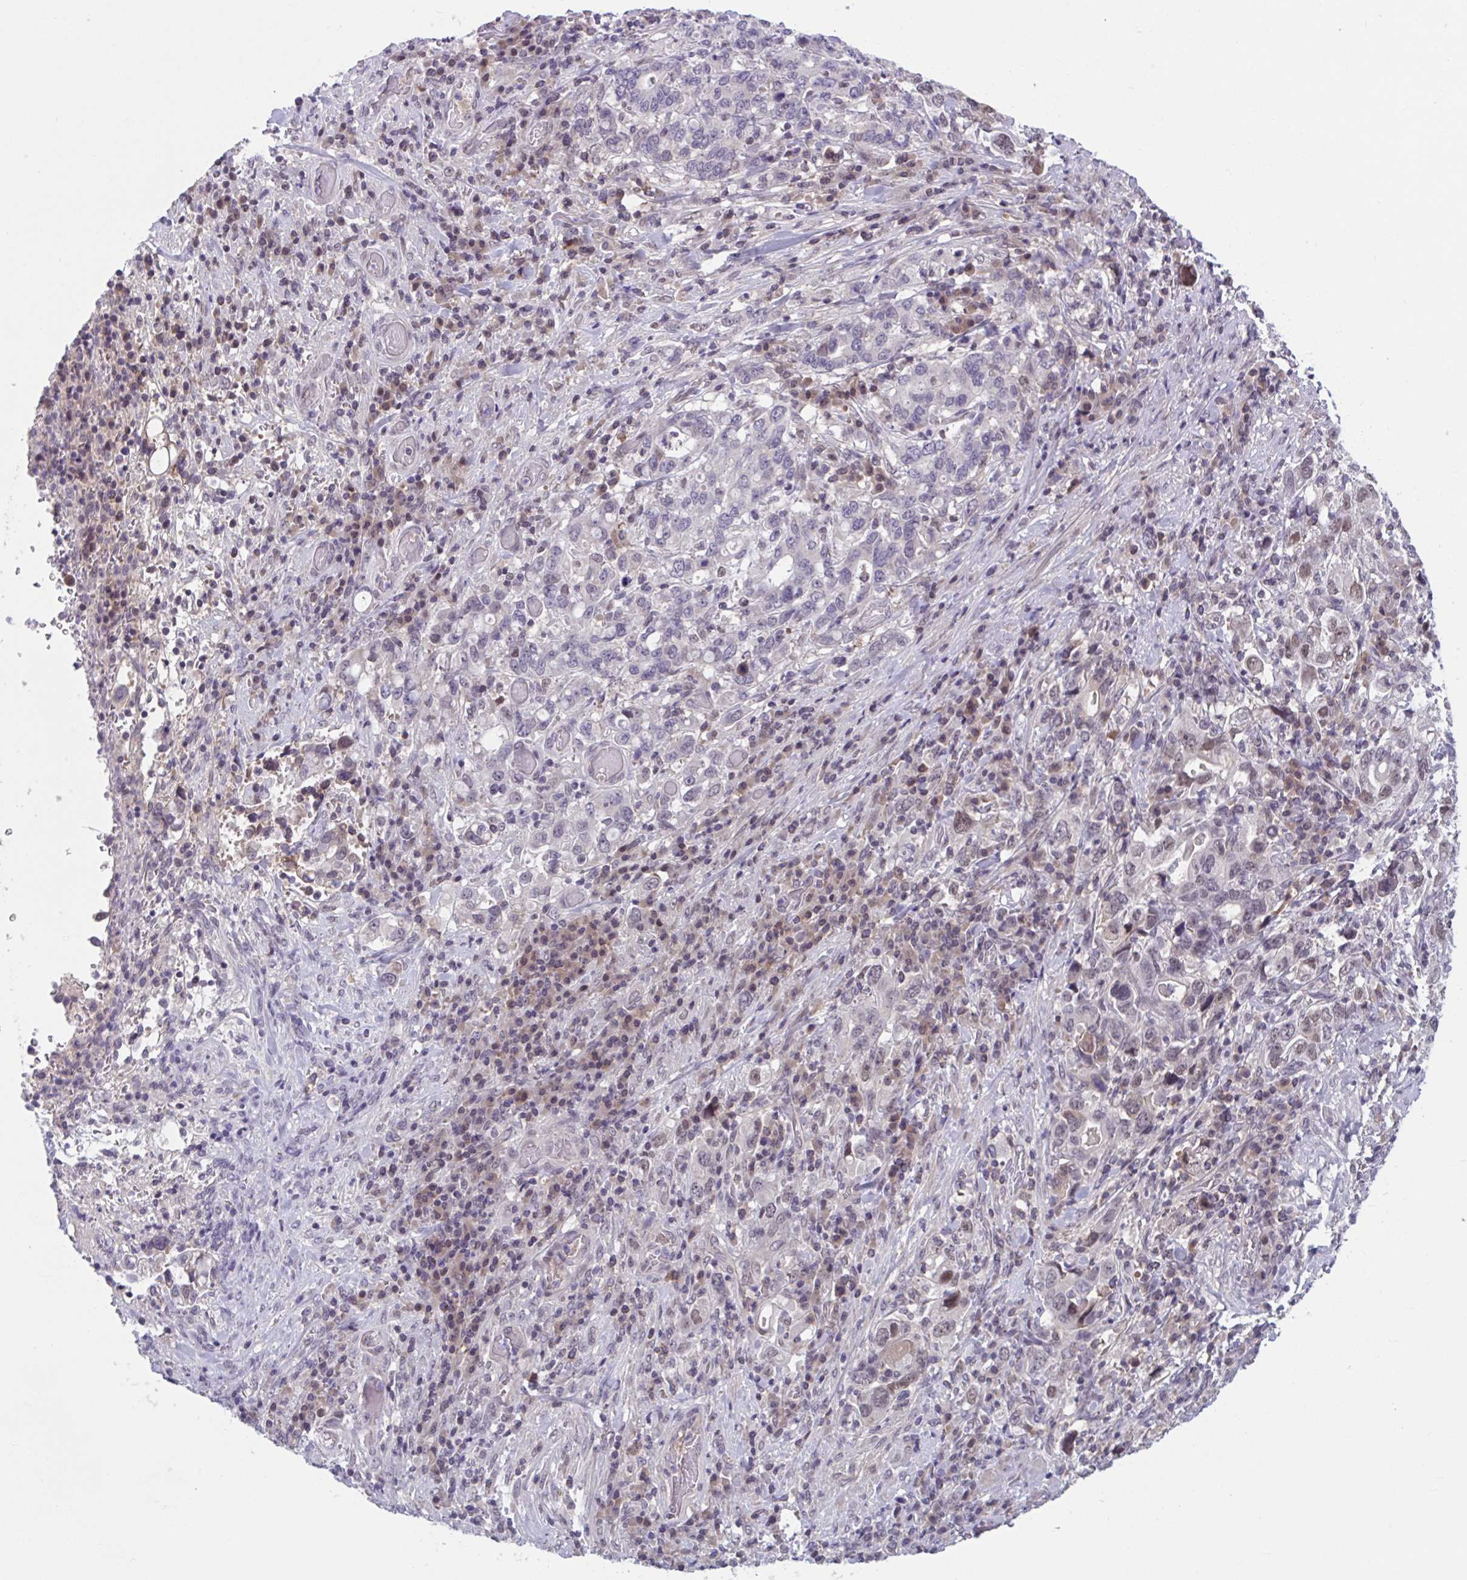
{"staining": {"intensity": "weak", "quantity": "<25%", "location": "nuclear"}, "tissue": "stomach cancer", "cell_type": "Tumor cells", "image_type": "cancer", "snomed": [{"axis": "morphology", "description": "Adenocarcinoma, NOS"}, {"axis": "topography", "description": "Stomach, upper"}, {"axis": "topography", "description": "Stomach"}], "caption": "IHC of human stomach adenocarcinoma shows no staining in tumor cells. (Brightfield microscopy of DAB immunohistochemistry (IHC) at high magnification).", "gene": "TTC7B", "patient": {"sex": "male", "age": 62}}